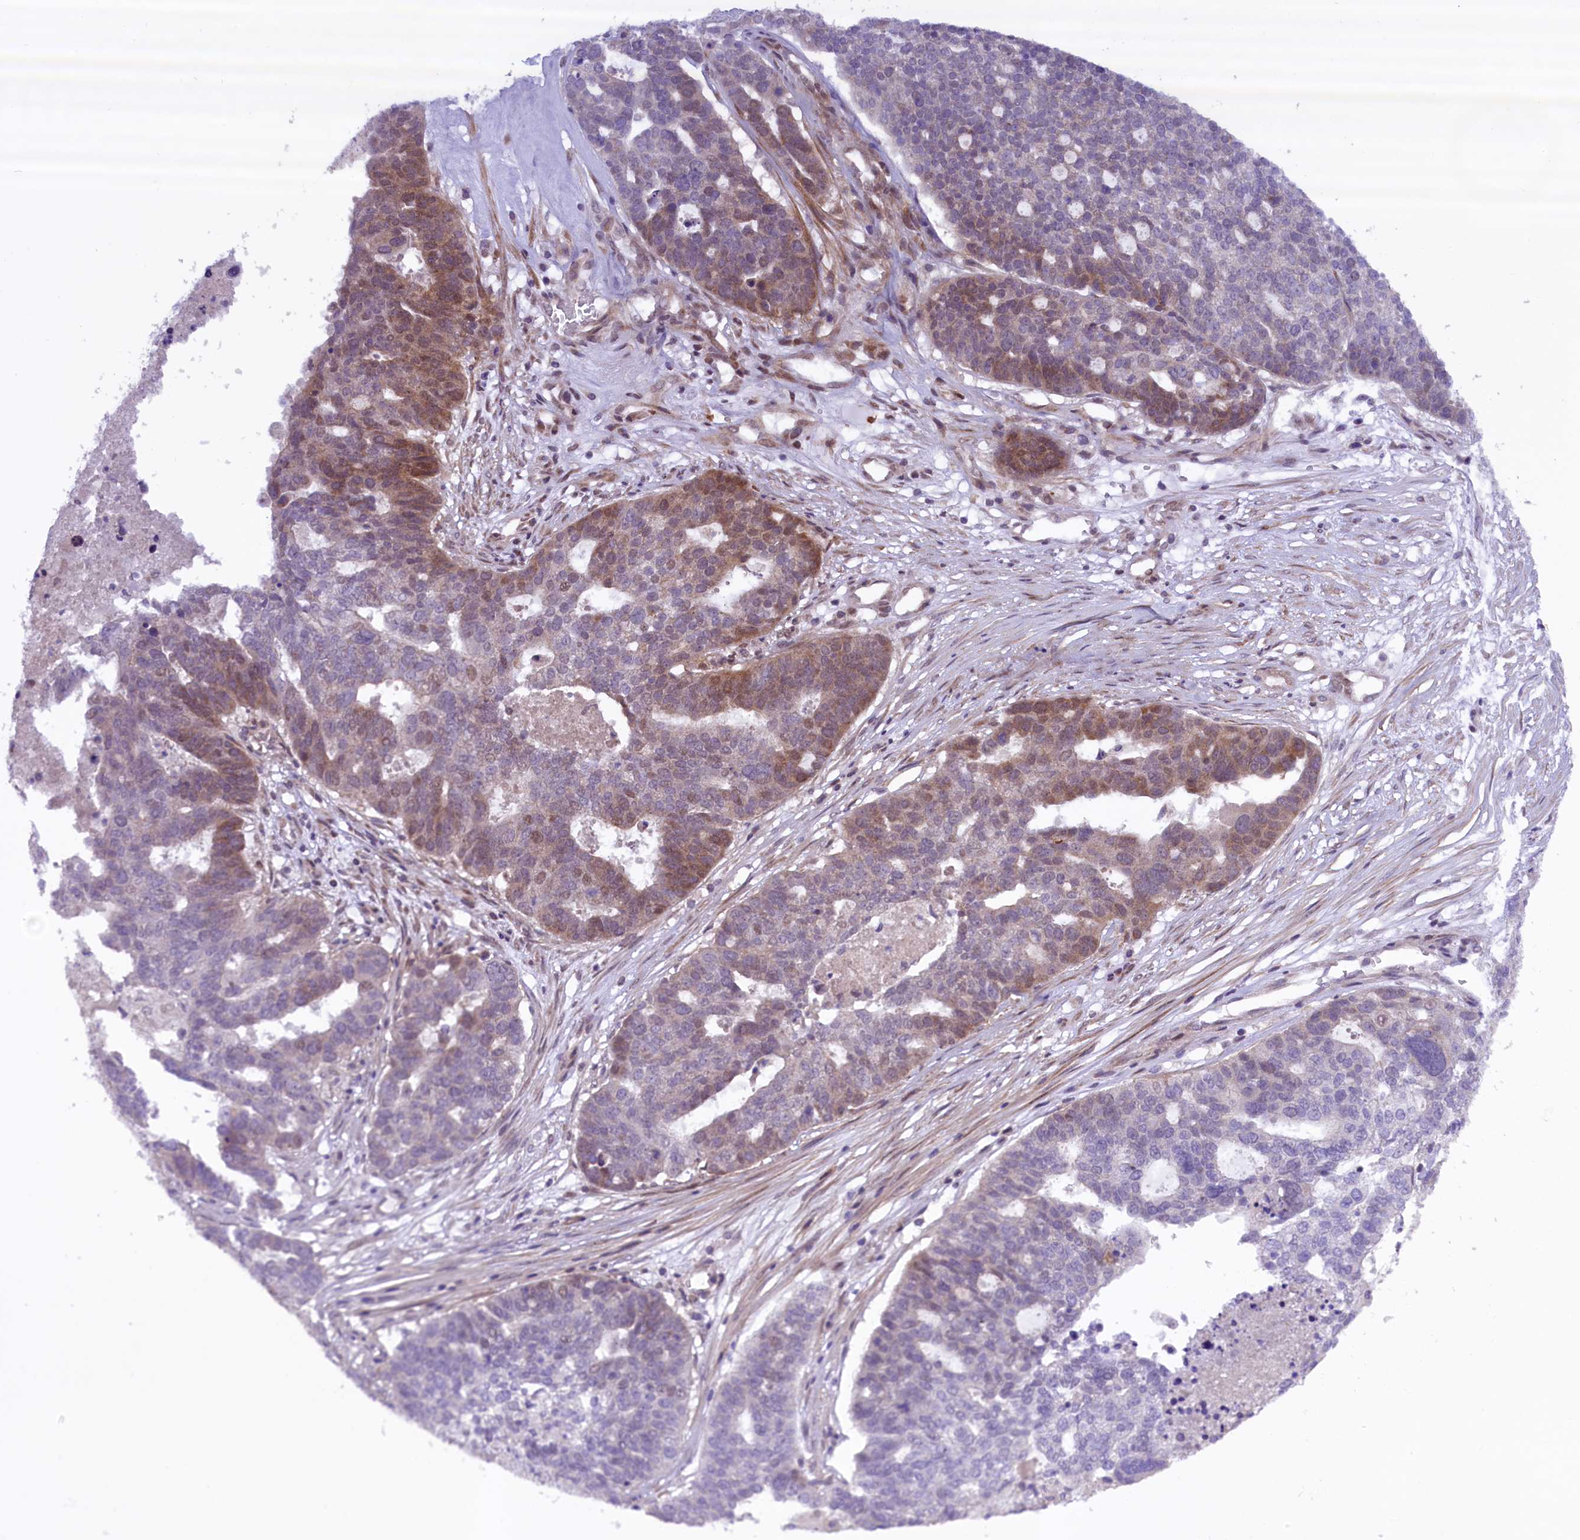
{"staining": {"intensity": "moderate", "quantity": "<25%", "location": "cytoplasmic/membranous,nuclear"}, "tissue": "ovarian cancer", "cell_type": "Tumor cells", "image_type": "cancer", "snomed": [{"axis": "morphology", "description": "Cystadenocarcinoma, serous, NOS"}, {"axis": "topography", "description": "Ovary"}], "caption": "The immunohistochemical stain shows moderate cytoplasmic/membranous and nuclear positivity in tumor cells of ovarian cancer tissue.", "gene": "HDAC5", "patient": {"sex": "female", "age": 59}}